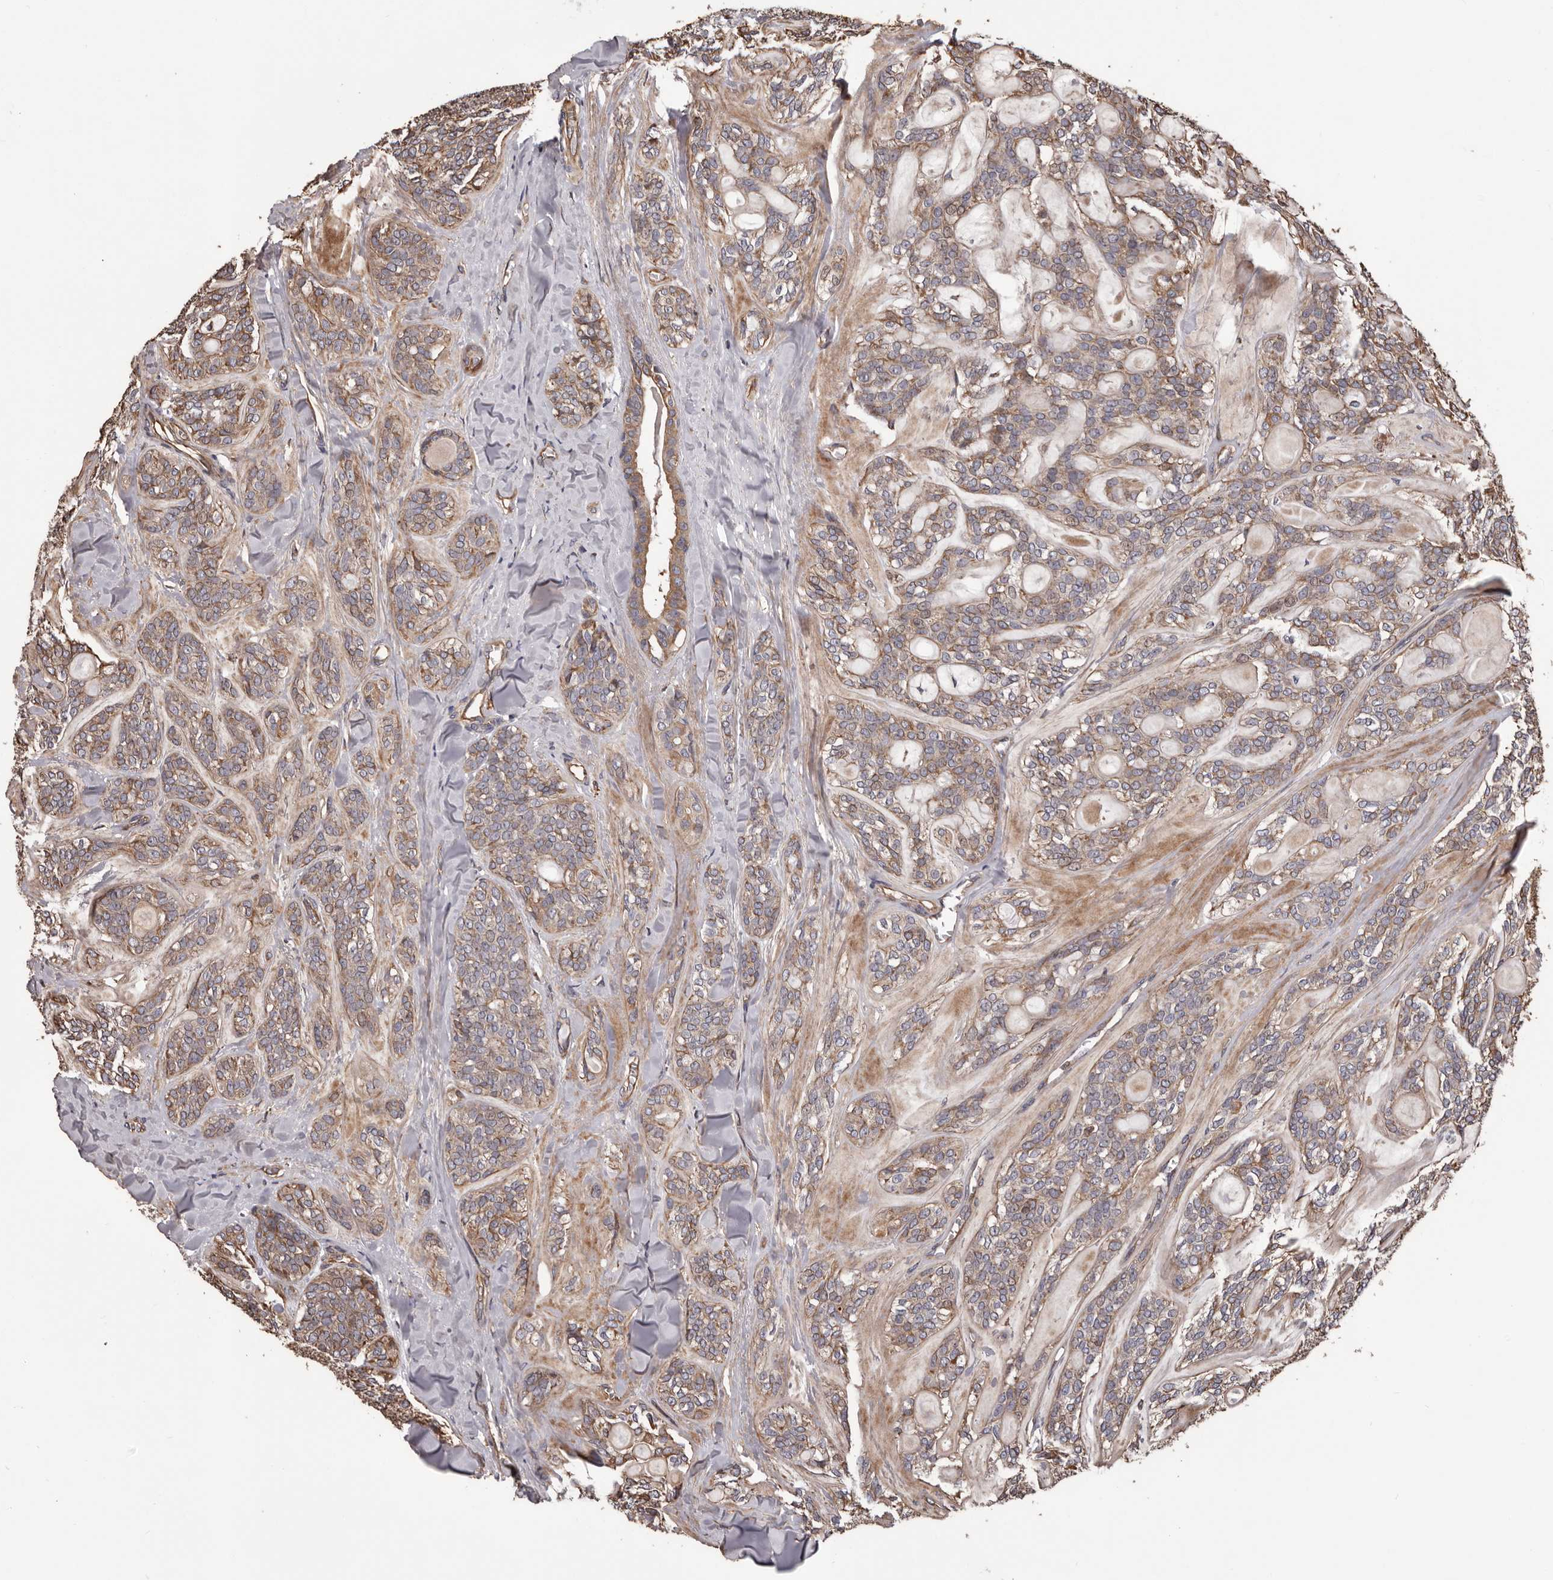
{"staining": {"intensity": "weak", "quantity": ">75%", "location": "cytoplasmic/membranous"}, "tissue": "head and neck cancer", "cell_type": "Tumor cells", "image_type": "cancer", "snomed": [{"axis": "morphology", "description": "Adenocarcinoma, NOS"}, {"axis": "topography", "description": "Head-Neck"}], "caption": "Adenocarcinoma (head and neck) stained with immunohistochemistry shows weak cytoplasmic/membranous staining in approximately >75% of tumor cells.", "gene": "CEP104", "patient": {"sex": "male", "age": 66}}